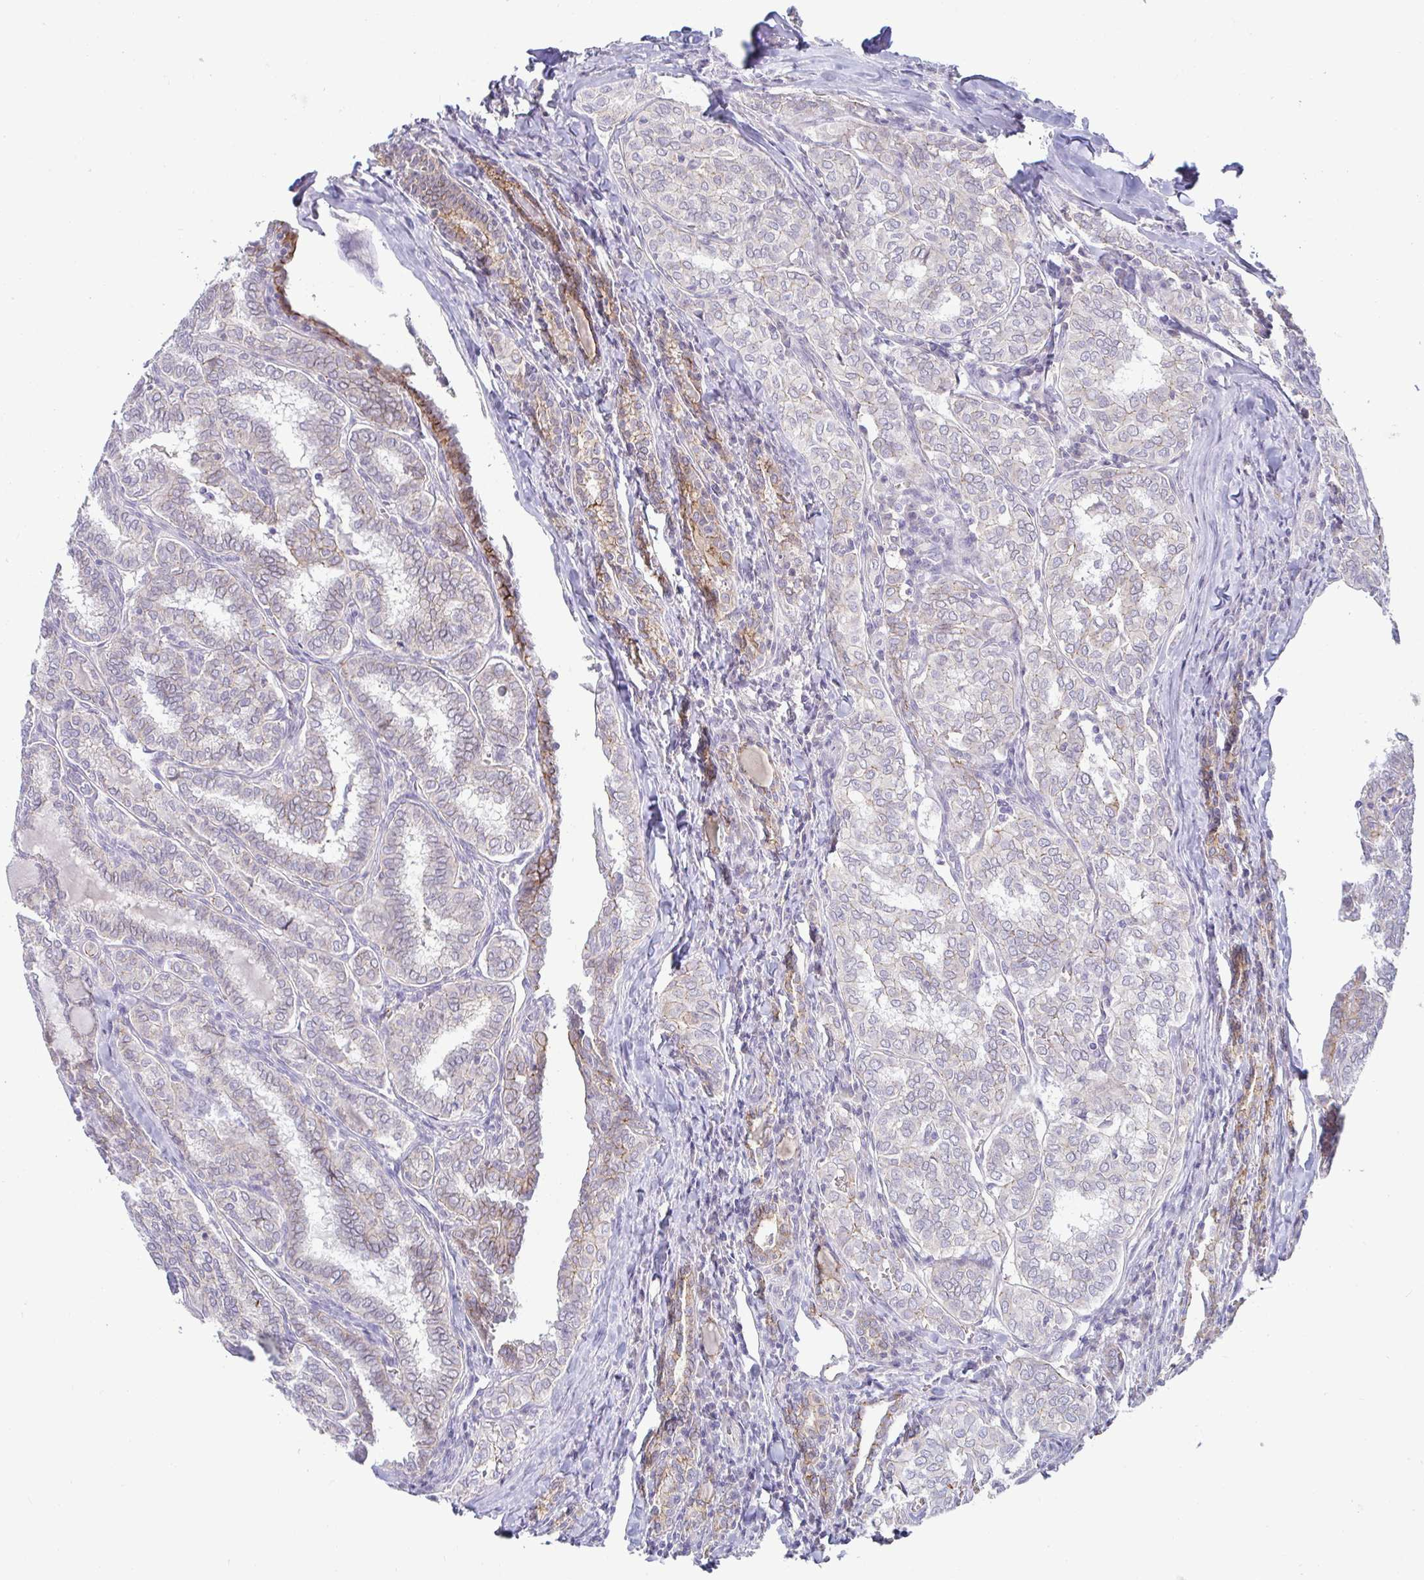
{"staining": {"intensity": "moderate", "quantity": "25%-75%", "location": "cytoplasmic/membranous"}, "tissue": "thyroid cancer", "cell_type": "Tumor cells", "image_type": "cancer", "snomed": [{"axis": "morphology", "description": "Papillary adenocarcinoma, NOS"}, {"axis": "topography", "description": "Thyroid gland"}], "caption": "Immunohistochemistry (DAB (3,3'-diaminobenzidine)) staining of thyroid papillary adenocarcinoma displays moderate cytoplasmic/membranous protein expression in about 25%-75% of tumor cells.", "gene": "GSTM1", "patient": {"sex": "female", "age": 30}}